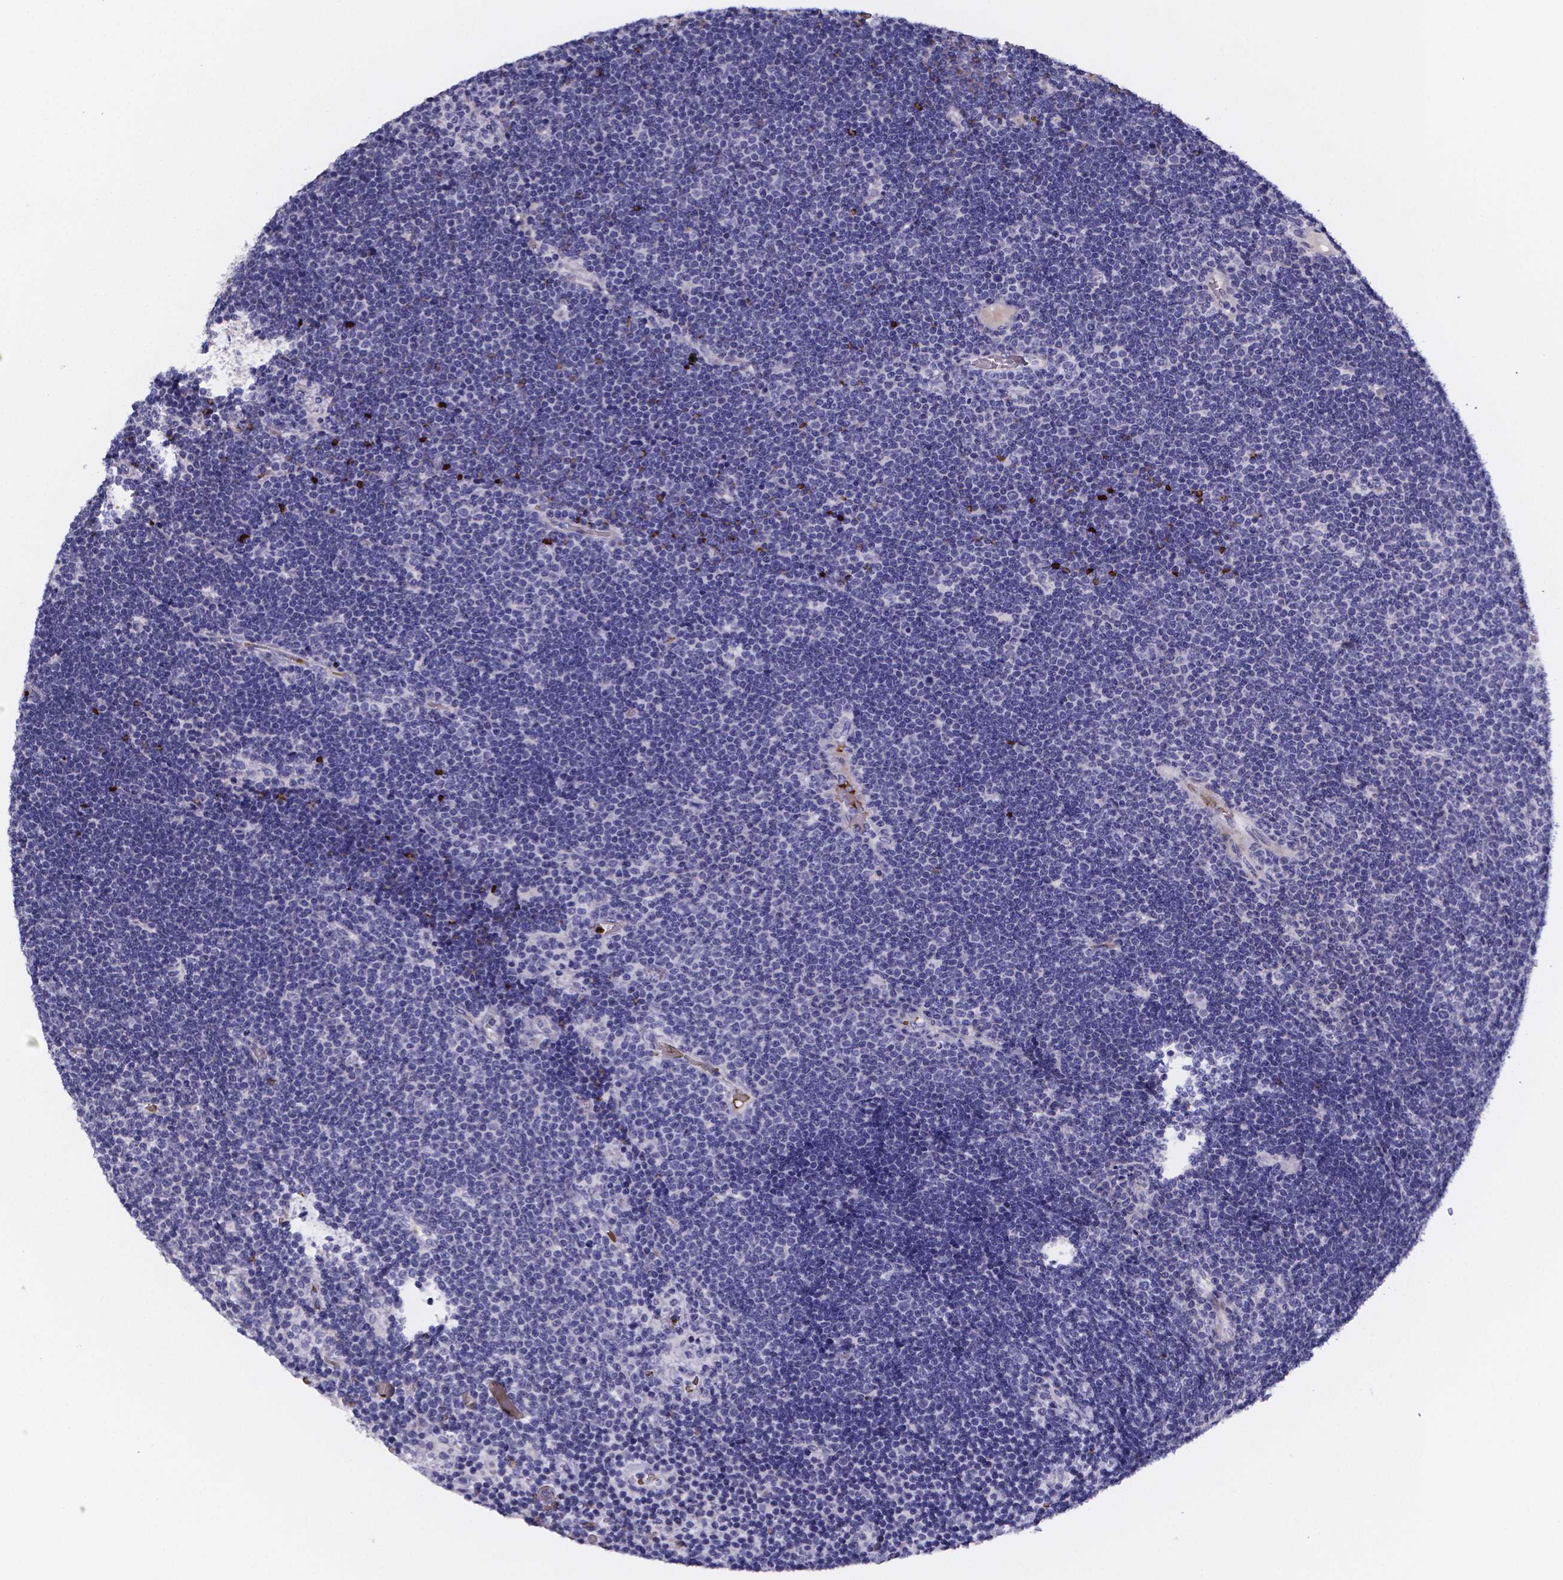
{"staining": {"intensity": "negative", "quantity": "none", "location": "none"}, "tissue": "lymphoma", "cell_type": "Tumor cells", "image_type": "cancer", "snomed": [{"axis": "morphology", "description": "Malignant lymphoma, non-Hodgkin's type, Low grade"}, {"axis": "topography", "description": "Brain"}], "caption": "Immunohistochemistry of human lymphoma shows no expression in tumor cells.", "gene": "GABRA3", "patient": {"sex": "female", "age": 66}}